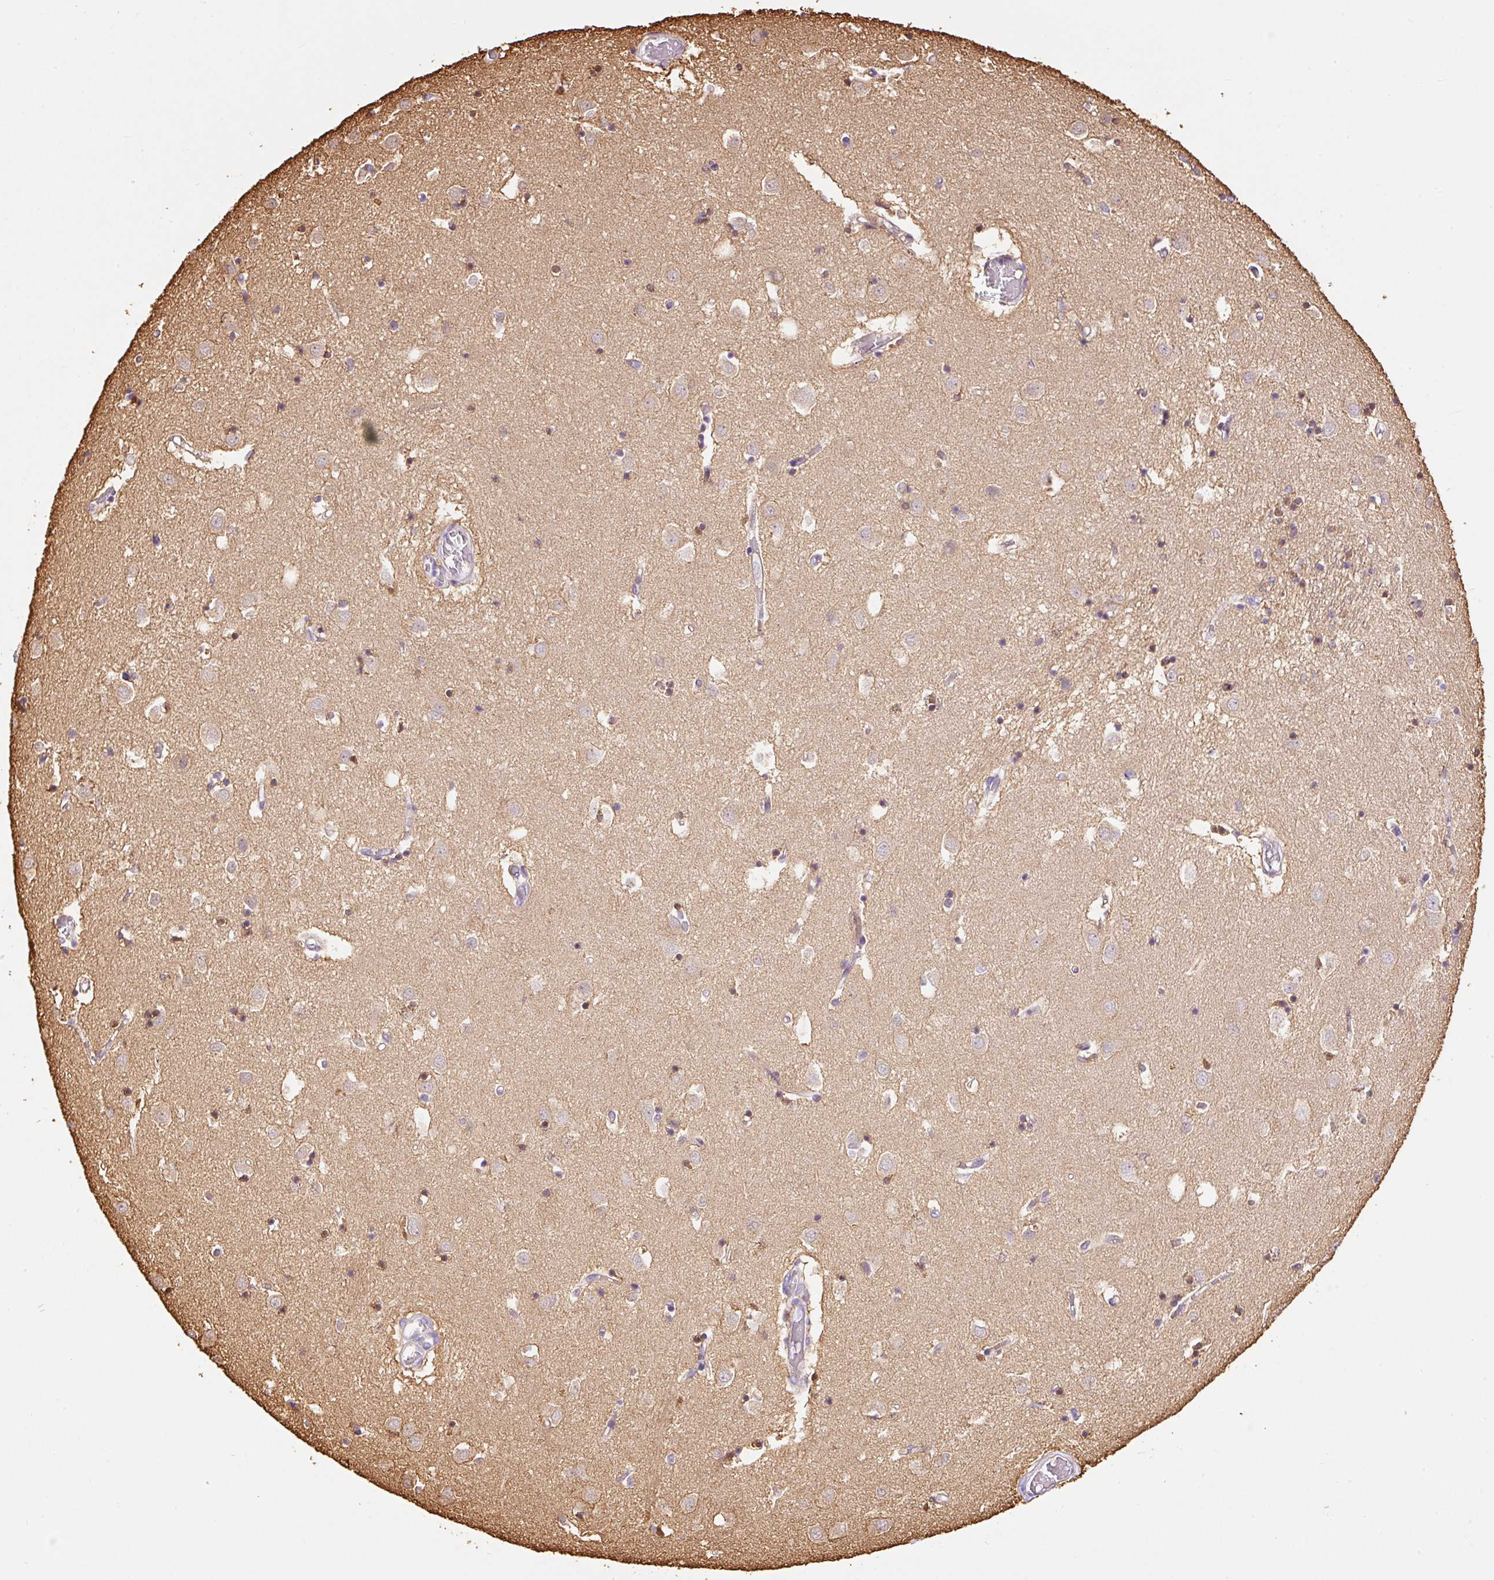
{"staining": {"intensity": "negative", "quantity": "none", "location": "none"}, "tissue": "caudate", "cell_type": "Glial cells", "image_type": "normal", "snomed": [{"axis": "morphology", "description": "Normal tissue, NOS"}, {"axis": "topography", "description": "Lateral ventricle wall"}], "caption": "Unremarkable caudate was stained to show a protein in brown. There is no significant expression in glial cells. (DAB (3,3'-diaminobenzidine) immunohistochemistry with hematoxylin counter stain).", "gene": "ENSG00000249624", "patient": {"sex": "male", "age": 70}}